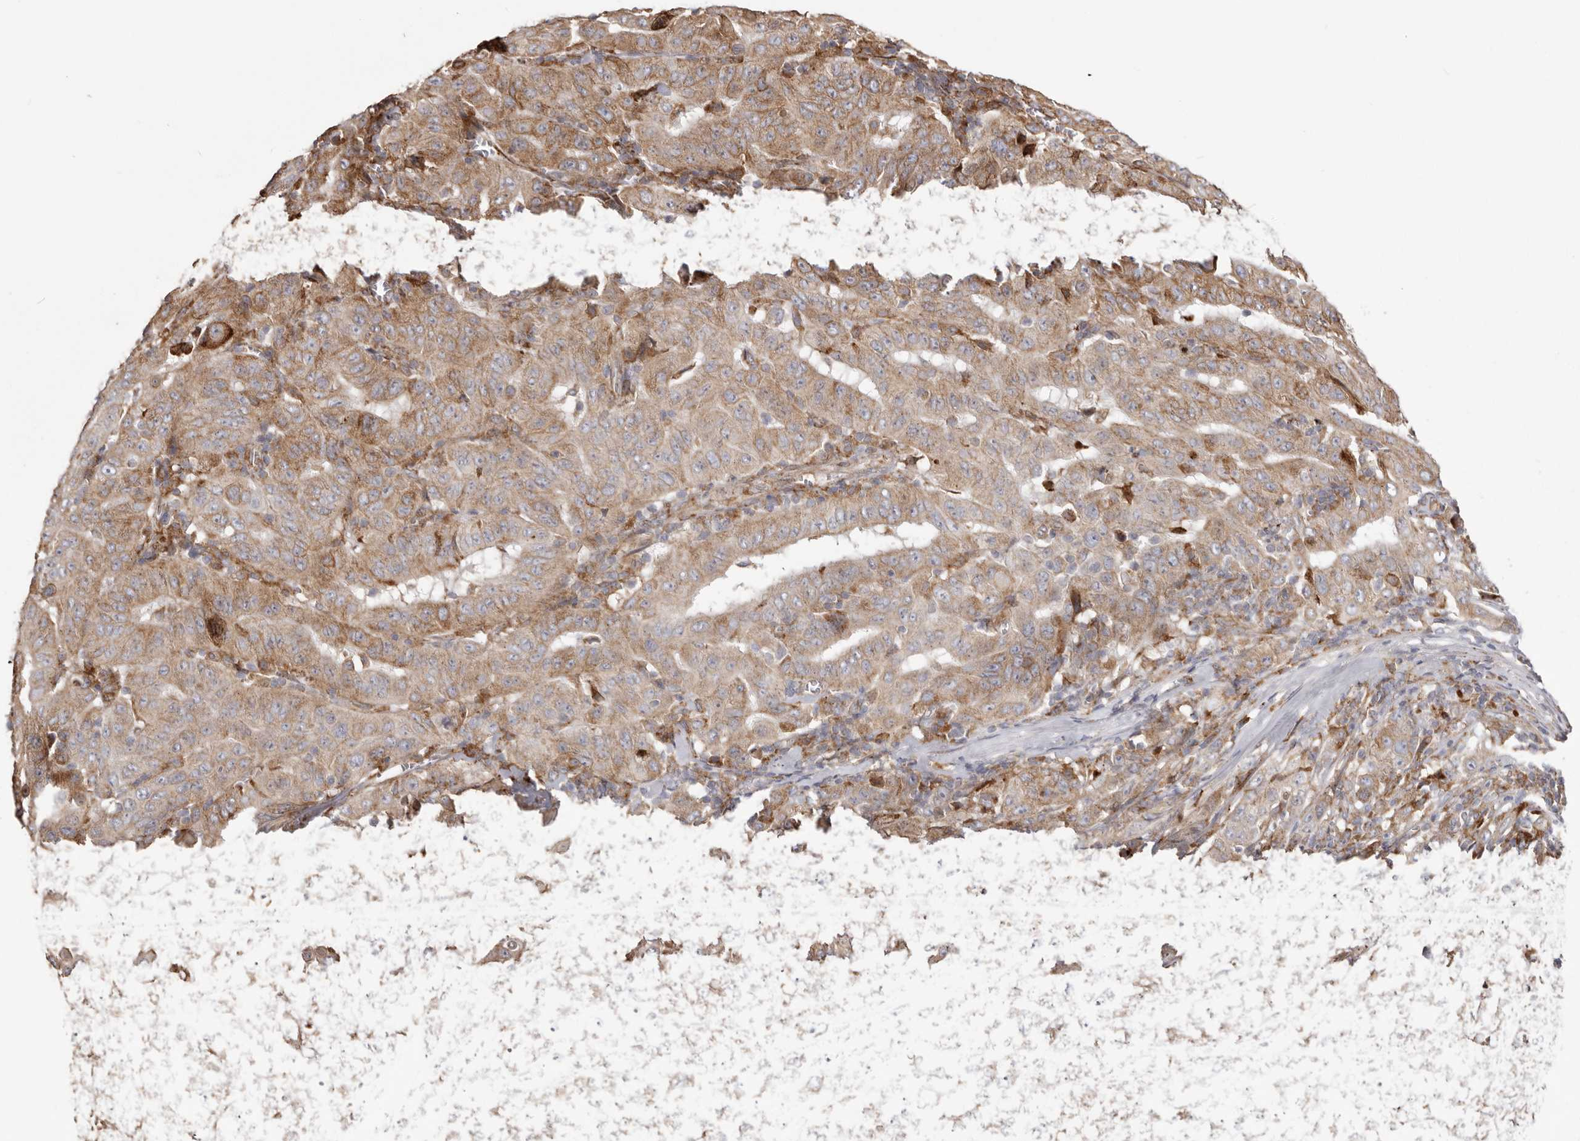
{"staining": {"intensity": "moderate", "quantity": ">75%", "location": "cytoplasmic/membranous"}, "tissue": "pancreatic cancer", "cell_type": "Tumor cells", "image_type": "cancer", "snomed": [{"axis": "morphology", "description": "Adenocarcinoma, NOS"}, {"axis": "topography", "description": "Pancreas"}], "caption": "Tumor cells show medium levels of moderate cytoplasmic/membranous expression in about >75% of cells in adenocarcinoma (pancreatic).", "gene": "NUP43", "patient": {"sex": "male", "age": 63}}